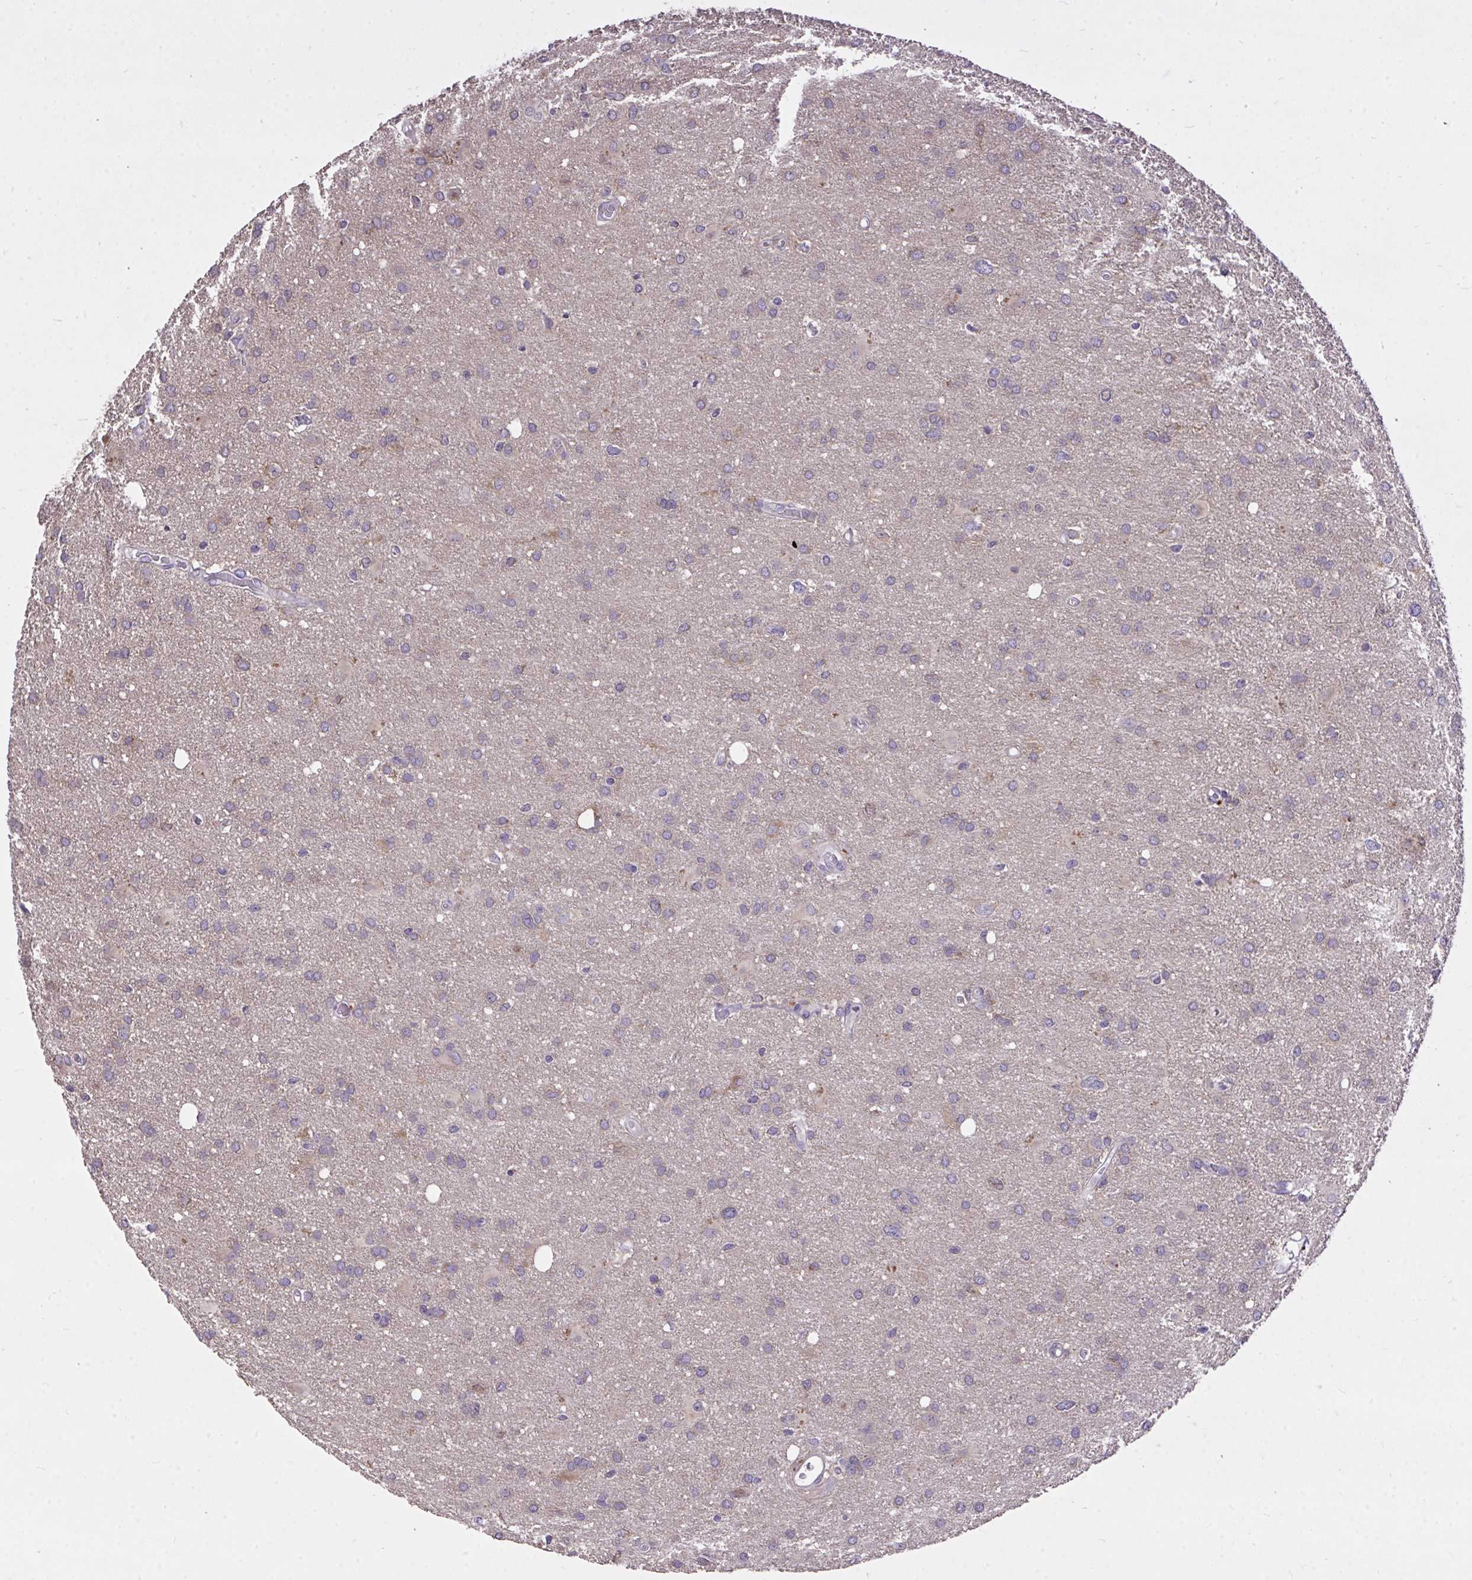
{"staining": {"intensity": "weak", "quantity": "<25%", "location": "cytoplasmic/membranous"}, "tissue": "glioma", "cell_type": "Tumor cells", "image_type": "cancer", "snomed": [{"axis": "morphology", "description": "Glioma, malignant, High grade"}, {"axis": "topography", "description": "Brain"}], "caption": "The immunohistochemistry photomicrograph has no significant expression in tumor cells of malignant glioma (high-grade) tissue. (DAB (3,3'-diaminobenzidine) immunohistochemistry, high magnification).", "gene": "MPC2", "patient": {"sex": "male", "age": 53}}